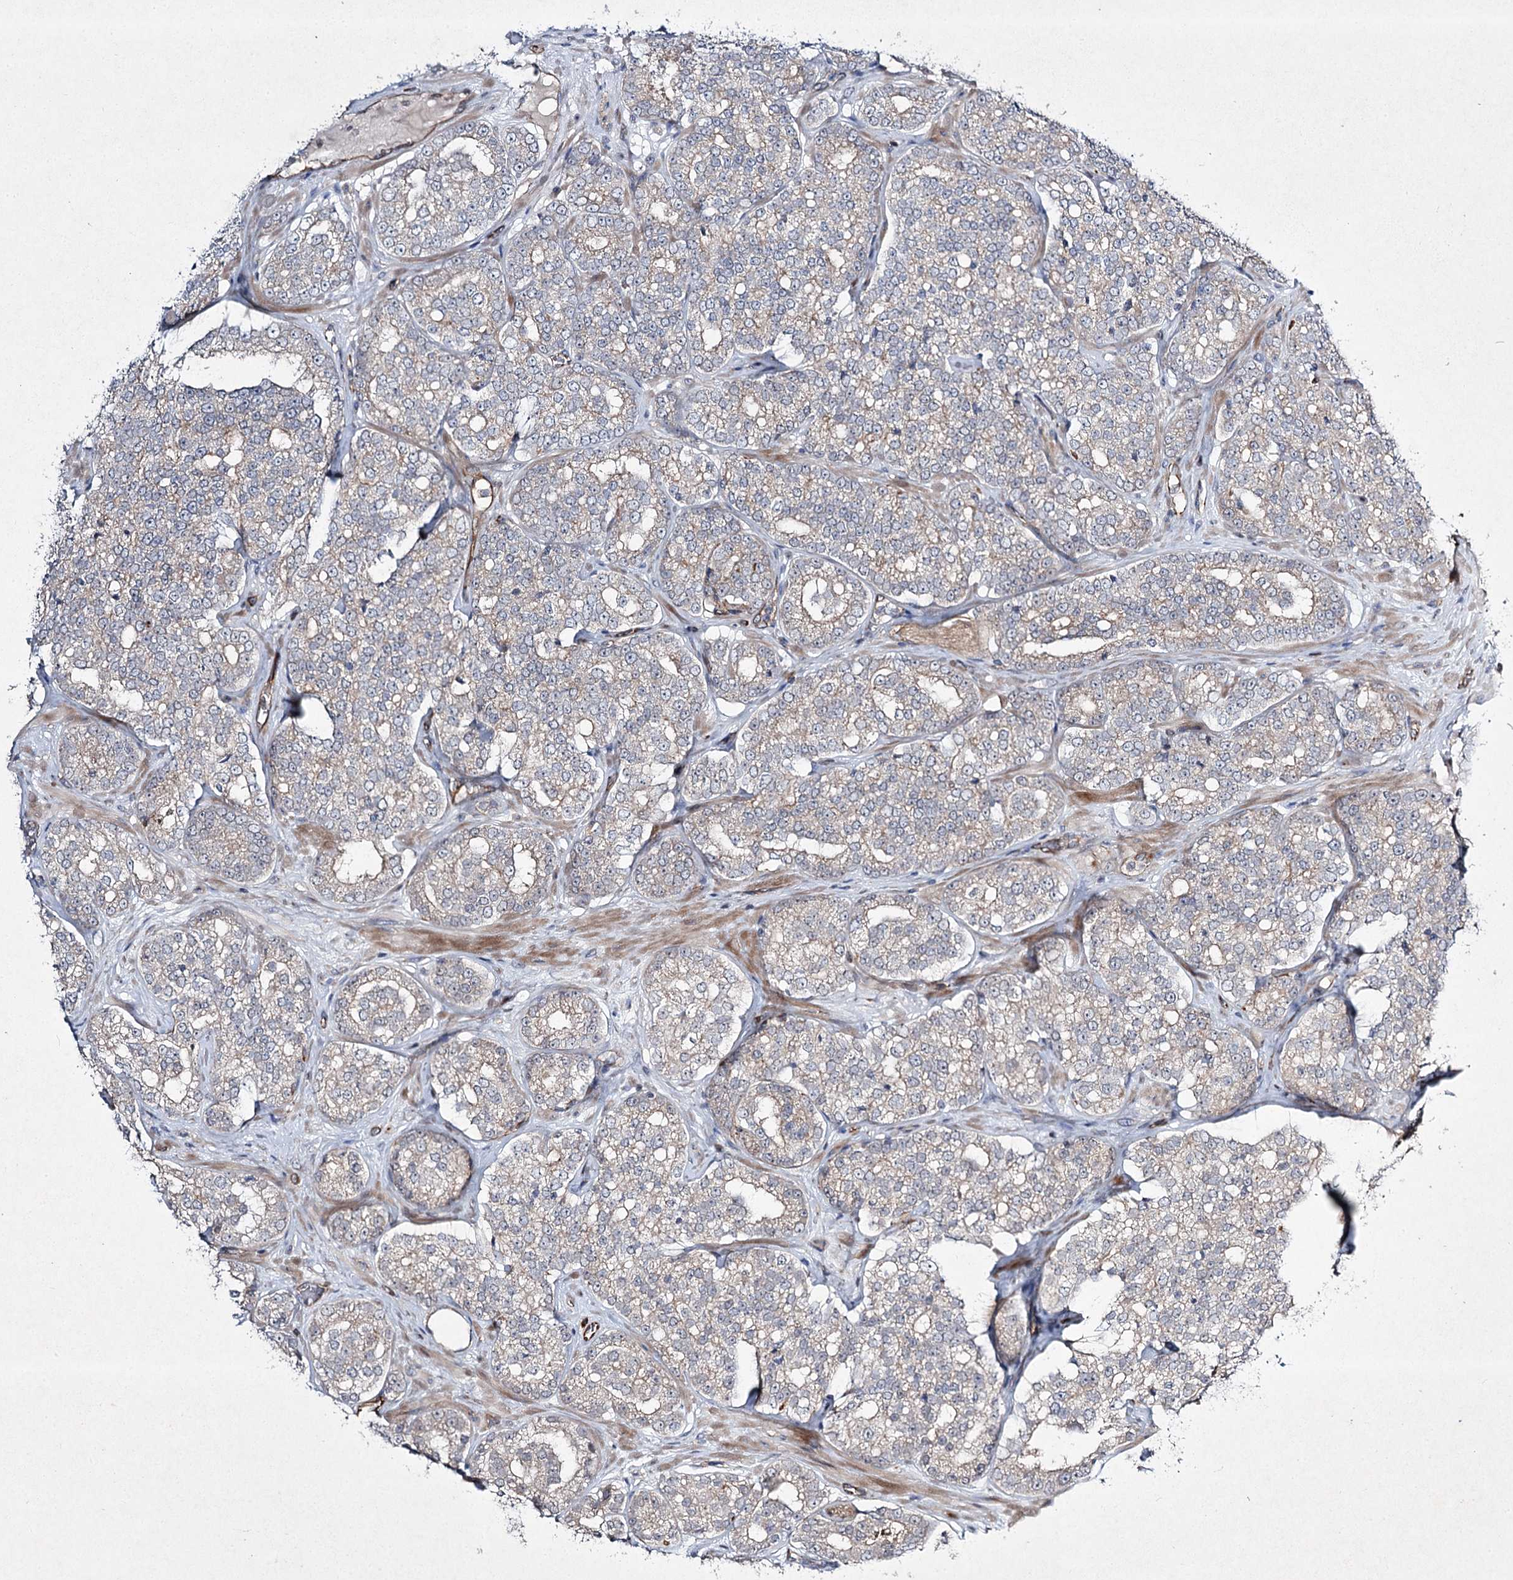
{"staining": {"intensity": "weak", "quantity": "<25%", "location": "cytoplasmic/membranous"}, "tissue": "prostate cancer", "cell_type": "Tumor cells", "image_type": "cancer", "snomed": [{"axis": "morphology", "description": "Normal tissue, NOS"}, {"axis": "morphology", "description": "Adenocarcinoma, High grade"}, {"axis": "topography", "description": "Prostate"}], "caption": "High power microscopy image of an IHC image of high-grade adenocarcinoma (prostate), revealing no significant expression in tumor cells.", "gene": "KIAA0825", "patient": {"sex": "male", "age": 83}}